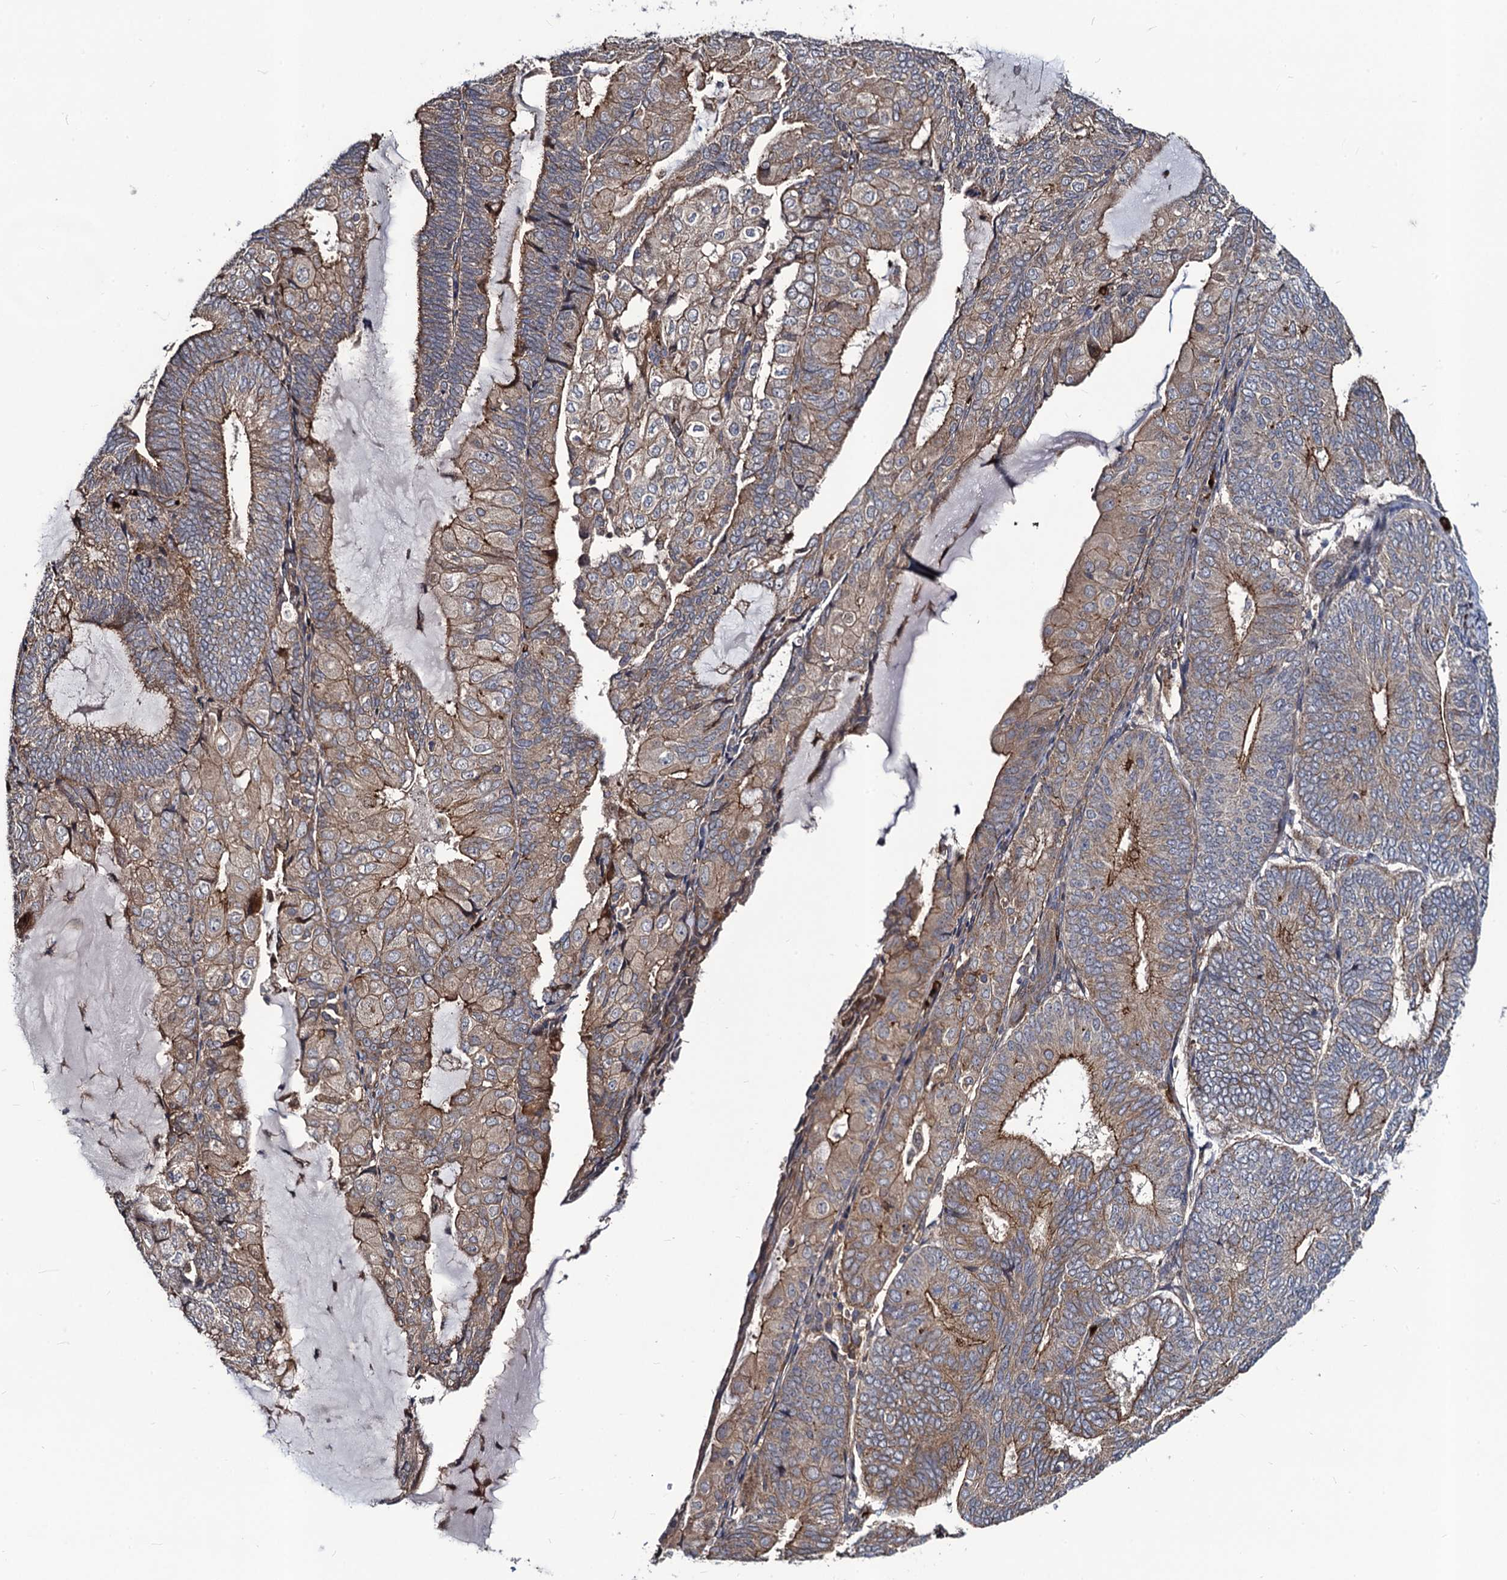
{"staining": {"intensity": "moderate", "quantity": "25%-75%", "location": "cytoplasmic/membranous"}, "tissue": "endometrial cancer", "cell_type": "Tumor cells", "image_type": "cancer", "snomed": [{"axis": "morphology", "description": "Adenocarcinoma, NOS"}, {"axis": "topography", "description": "Endometrium"}], "caption": "The micrograph displays a brown stain indicating the presence of a protein in the cytoplasmic/membranous of tumor cells in endometrial cancer (adenocarcinoma). The protein of interest is shown in brown color, while the nuclei are stained blue.", "gene": "KXD1", "patient": {"sex": "female", "age": 81}}